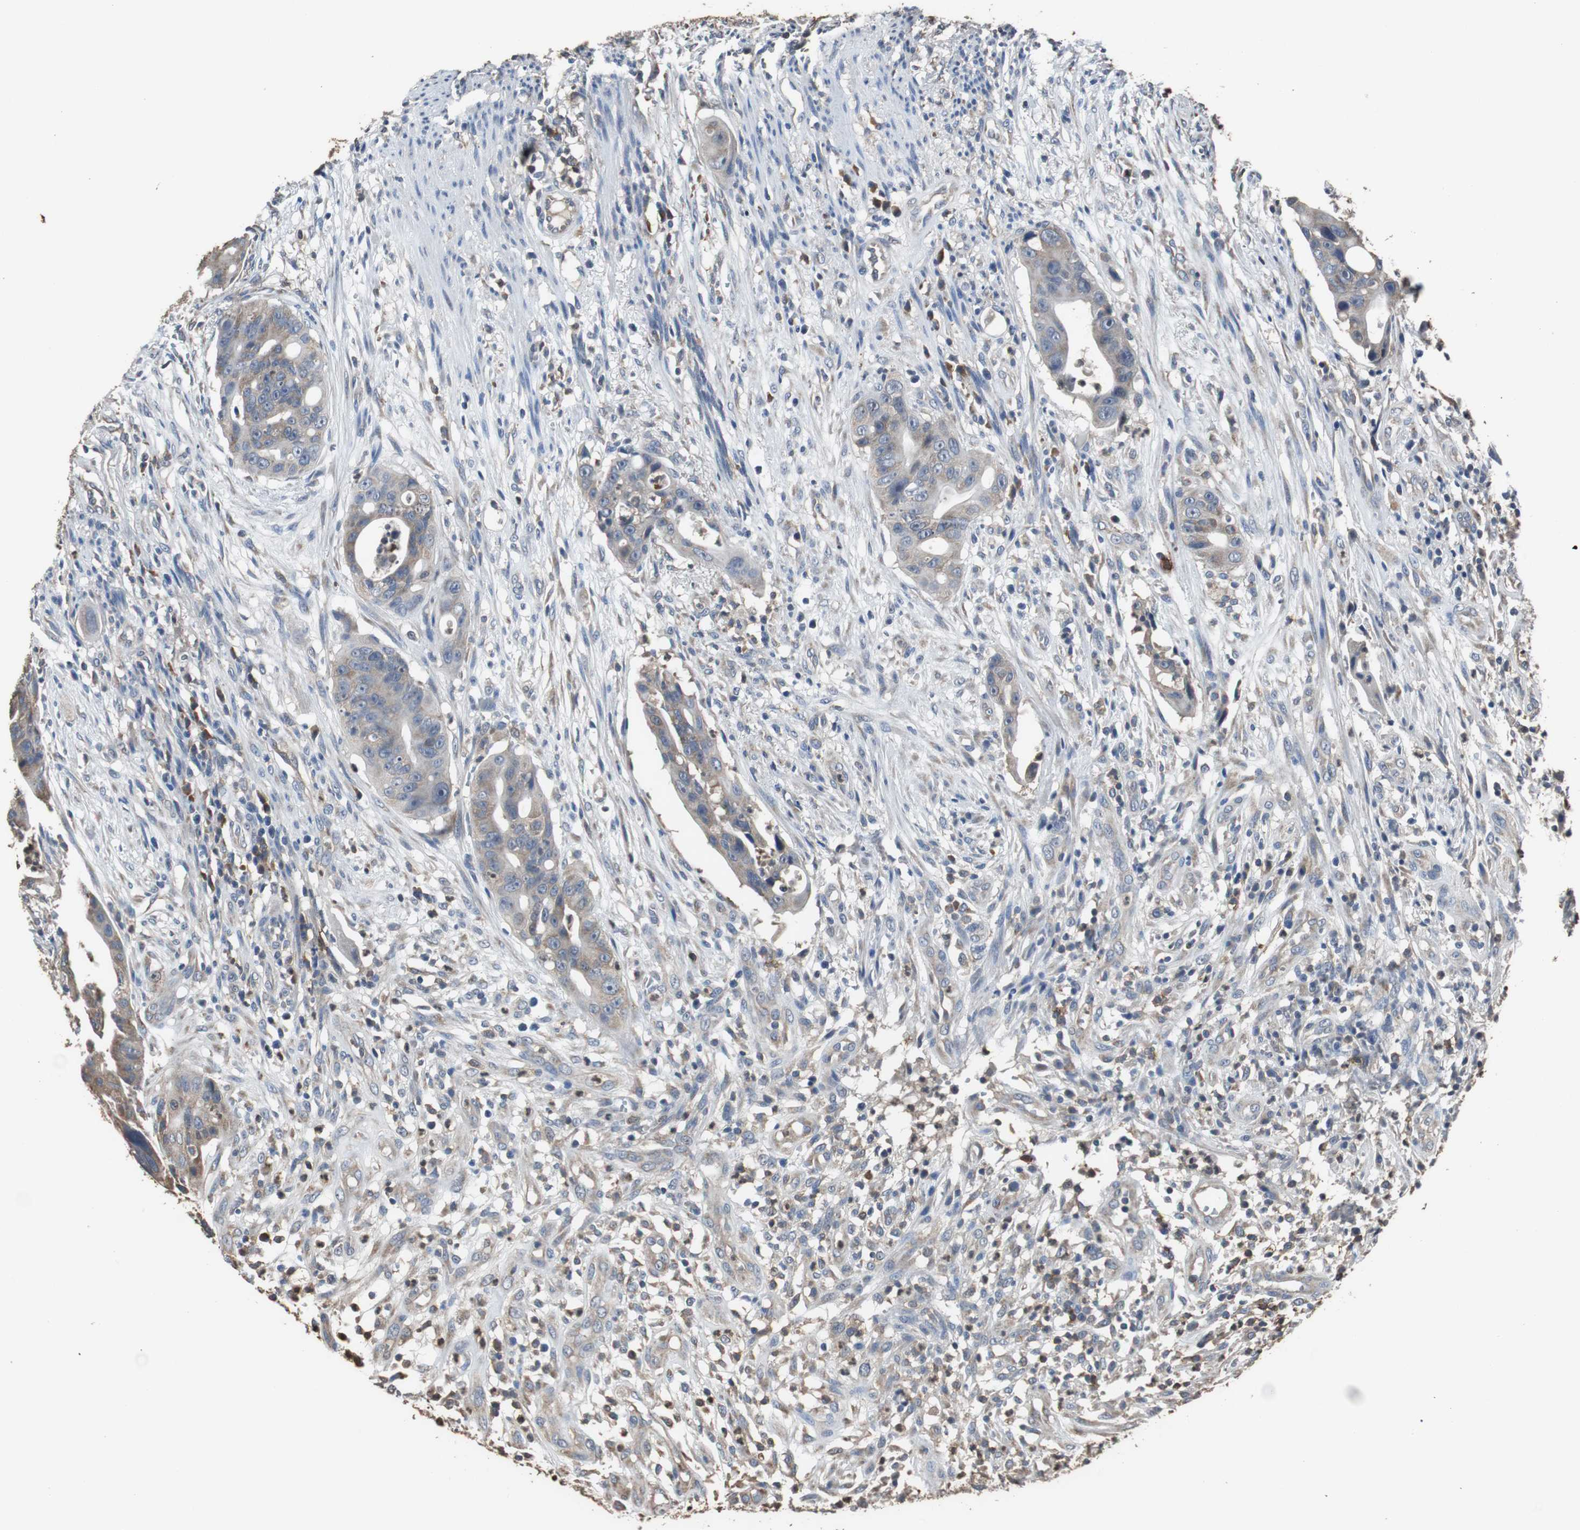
{"staining": {"intensity": "weak", "quantity": "25%-75%", "location": "cytoplasmic/membranous"}, "tissue": "colorectal cancer", "cell_type": "Tumor cells", "image_type": "cancer", "snomed": [{"axis": "morphology", "description": "Adenocarcinoma, NOS"}, {"axis": "topography", "description": "Colon"}], "caption": "Protein expression analysis of human adenocarcinoma (colorectal) reveals weak cytoplasmic/membranous positivity in about 25%-75% of tumor cells. The staining was performed using DAB (3,3'-diaminobenzidine), with brown indicating positive protein expression. Nuclei are stained blue with hematoxylin.", "gene": "SCIMP", "patient": {"sex": "female", "age": 57}}